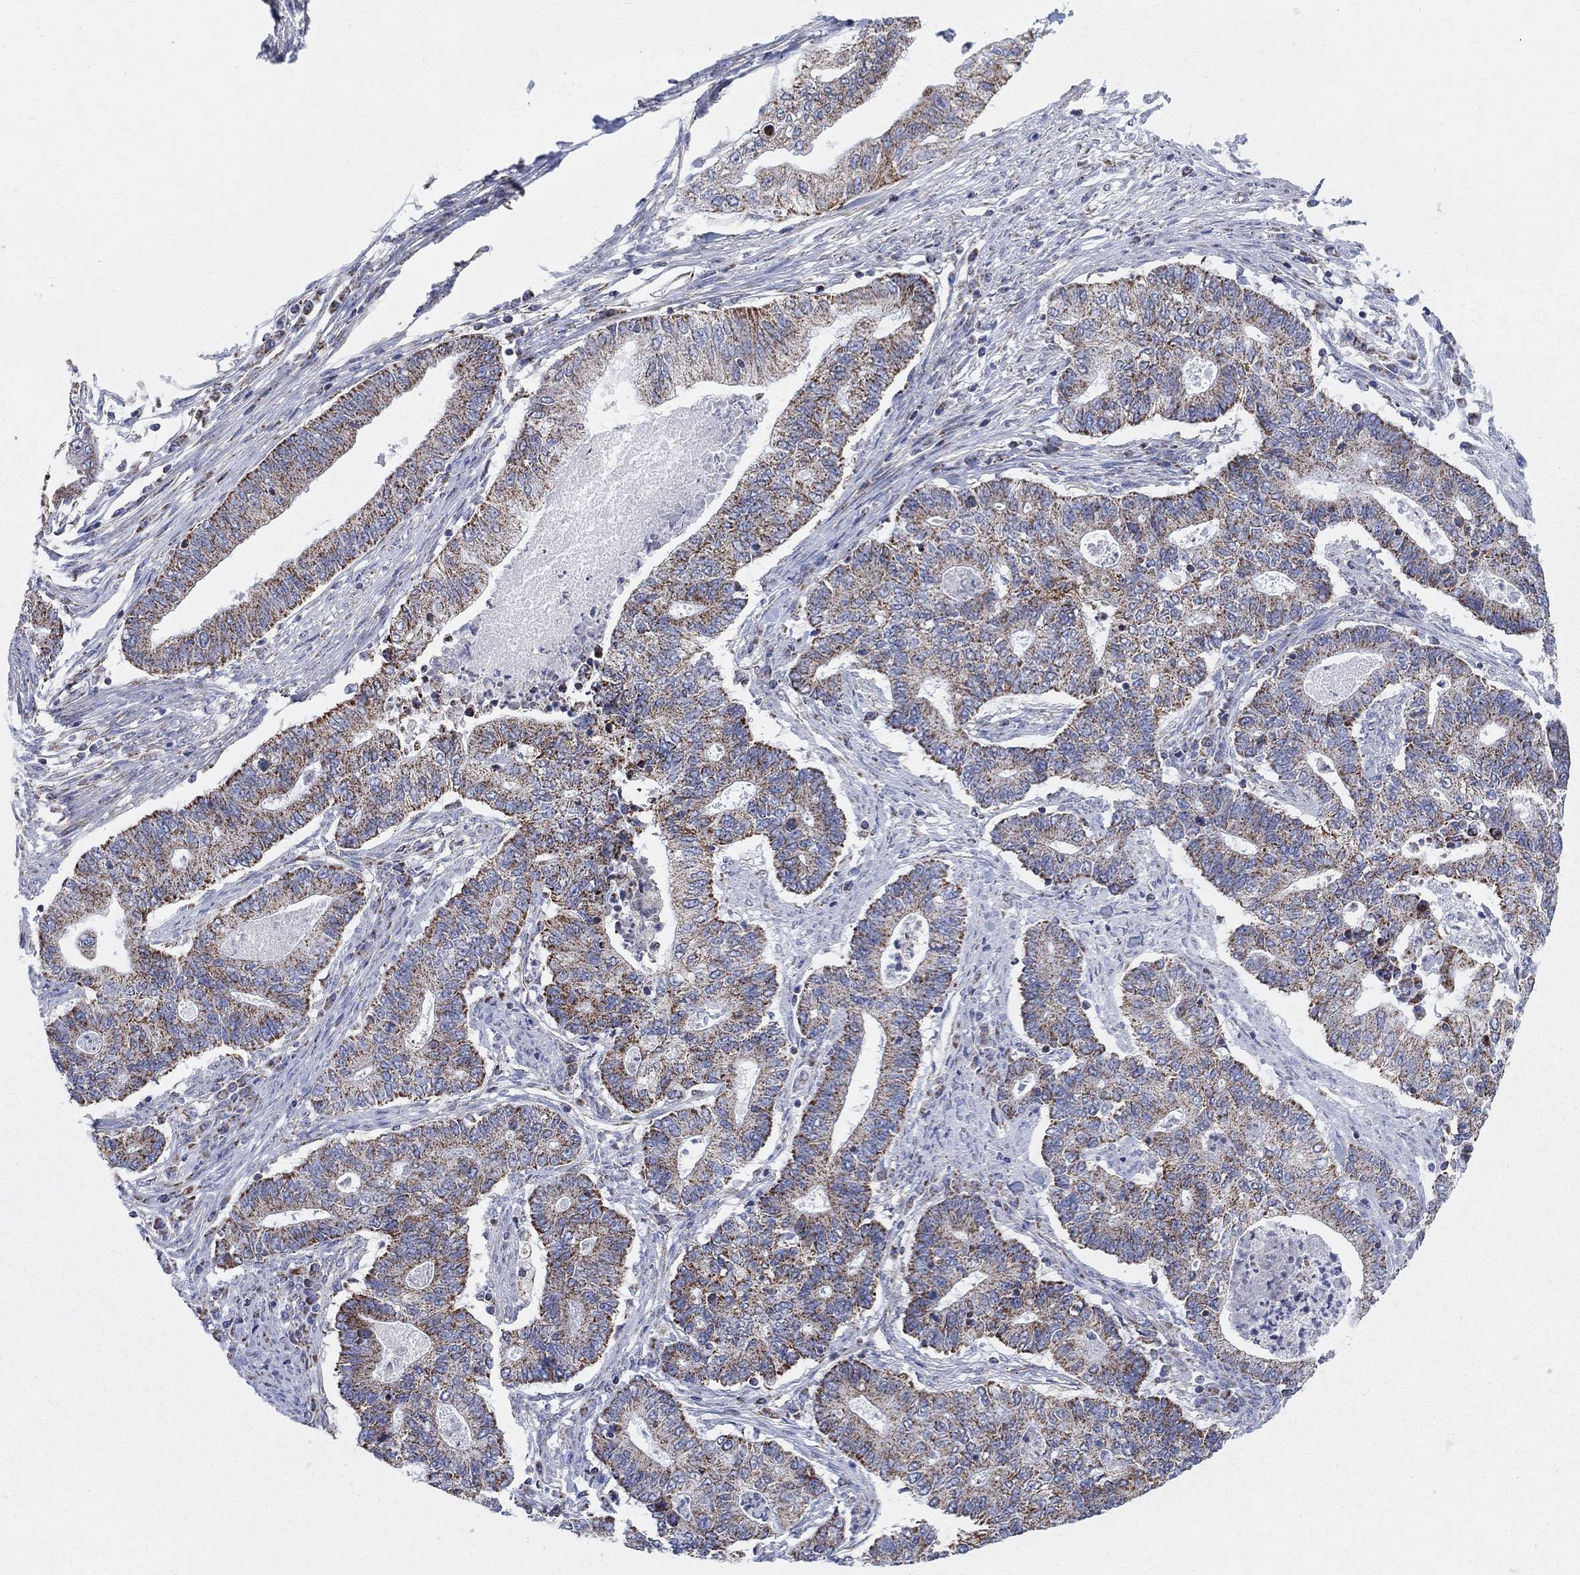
{"staining": {"intensity": "strong", "quantity": "25%-75%", "location": "cytoplasmic/membranous"}, "tissue": "endometrial cancer", "cell_type": "Tumor cells", "image_type": "cancer", "snomed": [{"axis": "morphology", "description": "Adenocarcinoma, NOS"}, {"axis": "topography", "description": "Uterus"}, {"axis": "topography", "description": "Endometrium"}], "caption": "Strong cytoplasmic/membranous protein staining is seen in approximately 25%-75% of tumor cells in endometrial cancer.", "gene": "KISS1R", "patient": {"sex": "female", "age": 54}}